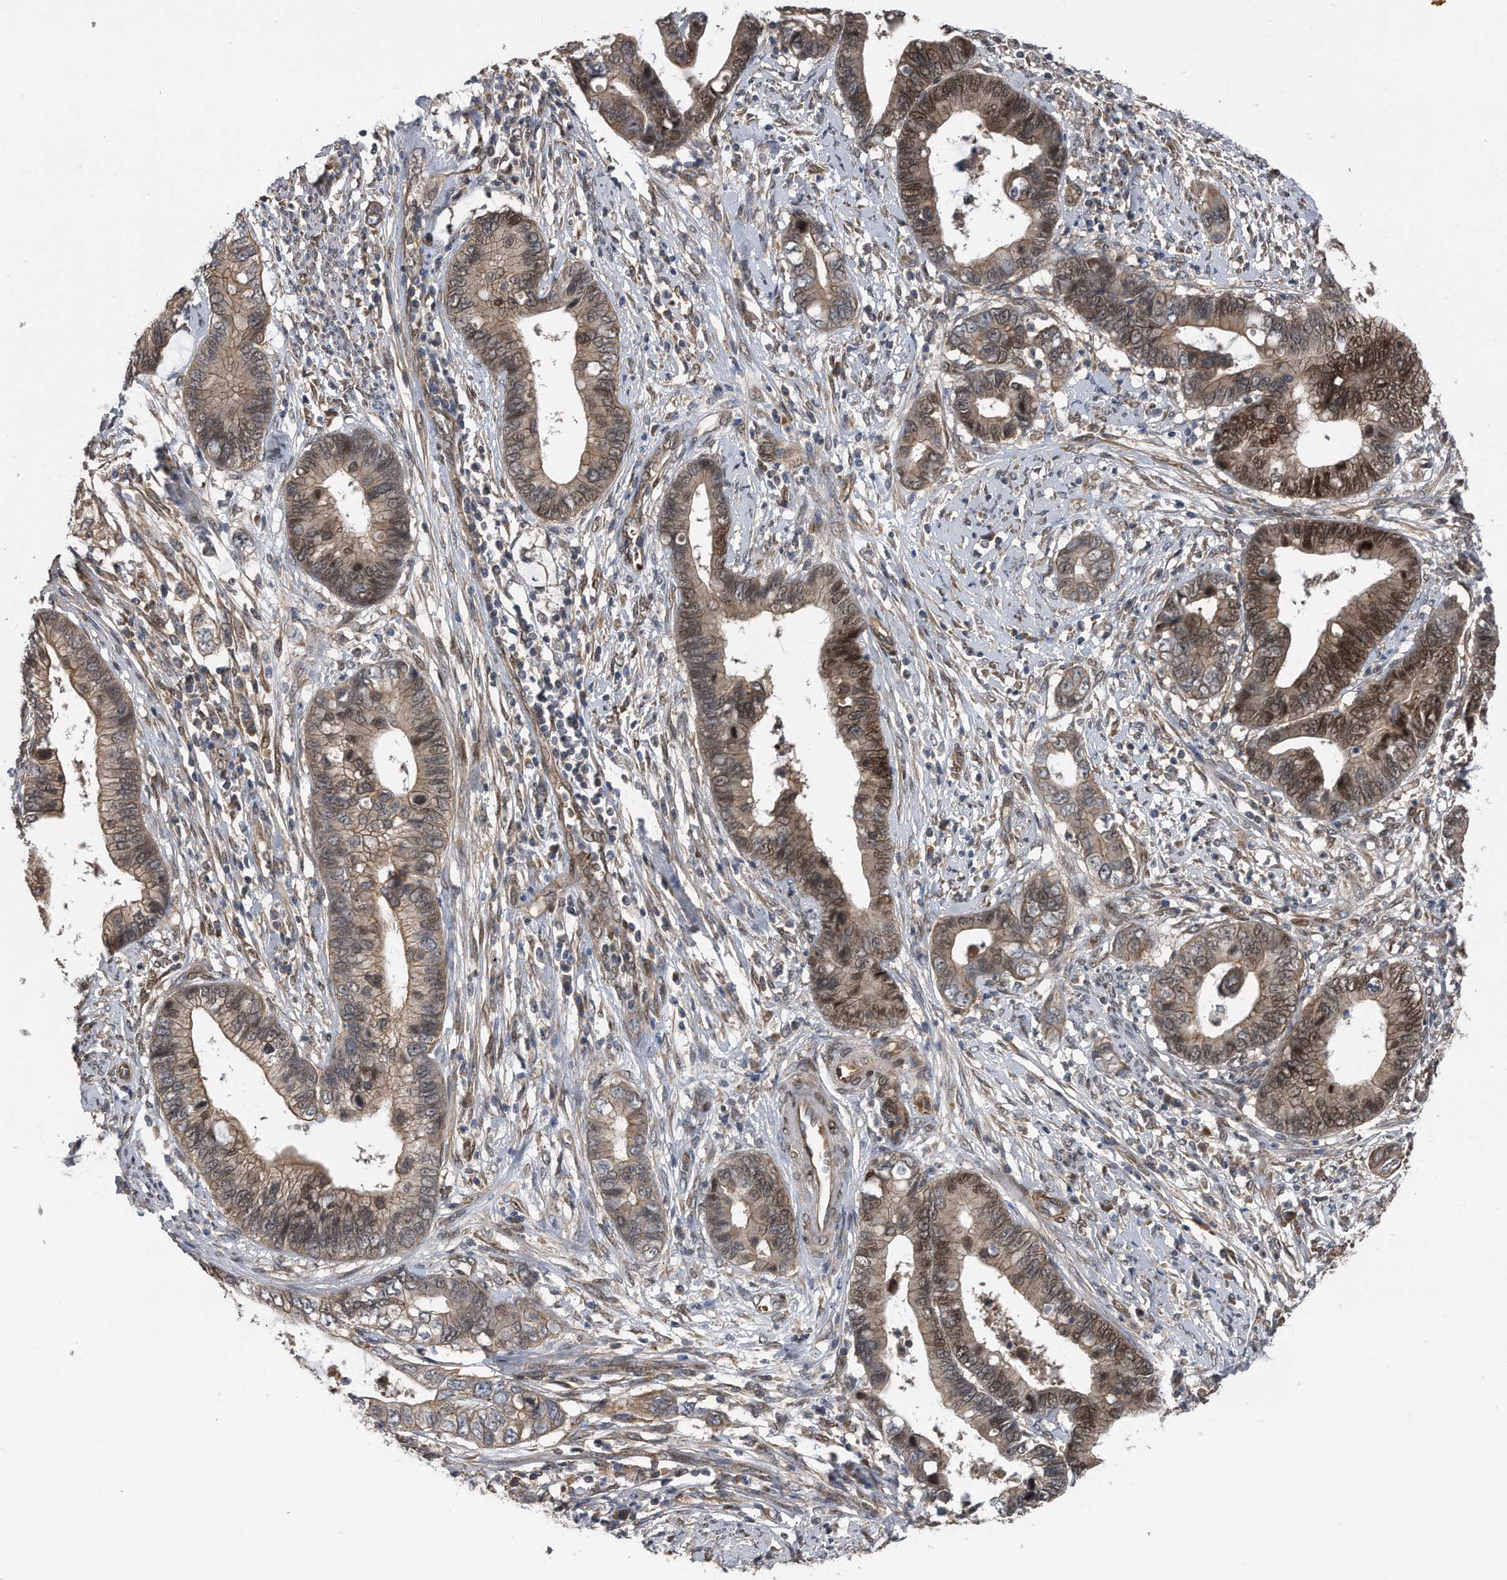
{"staining": {"intensity": "moderate", "quantity": ">75%", "location": "cytoplasmic/membranous,nuclear"}, "tissue": "cervical cancer", "cell_type": "Tumor cells", "image_type": "cancer", "snomed": [{"axis": "morphology", "description": "Adenocarcinoma, NOS"}, {"axis": "topography", "description": "Cervix"}], "caption": "Immunohistochemical staining of human cervical cancer demonstrates moderate cytoplasmic/membranous and nuclear protein positivity in about >75% of tumor cells. Nuclei are stained in blue.", "gene": "ZNF79", "patient": {"sex": "female", "age": 44}}